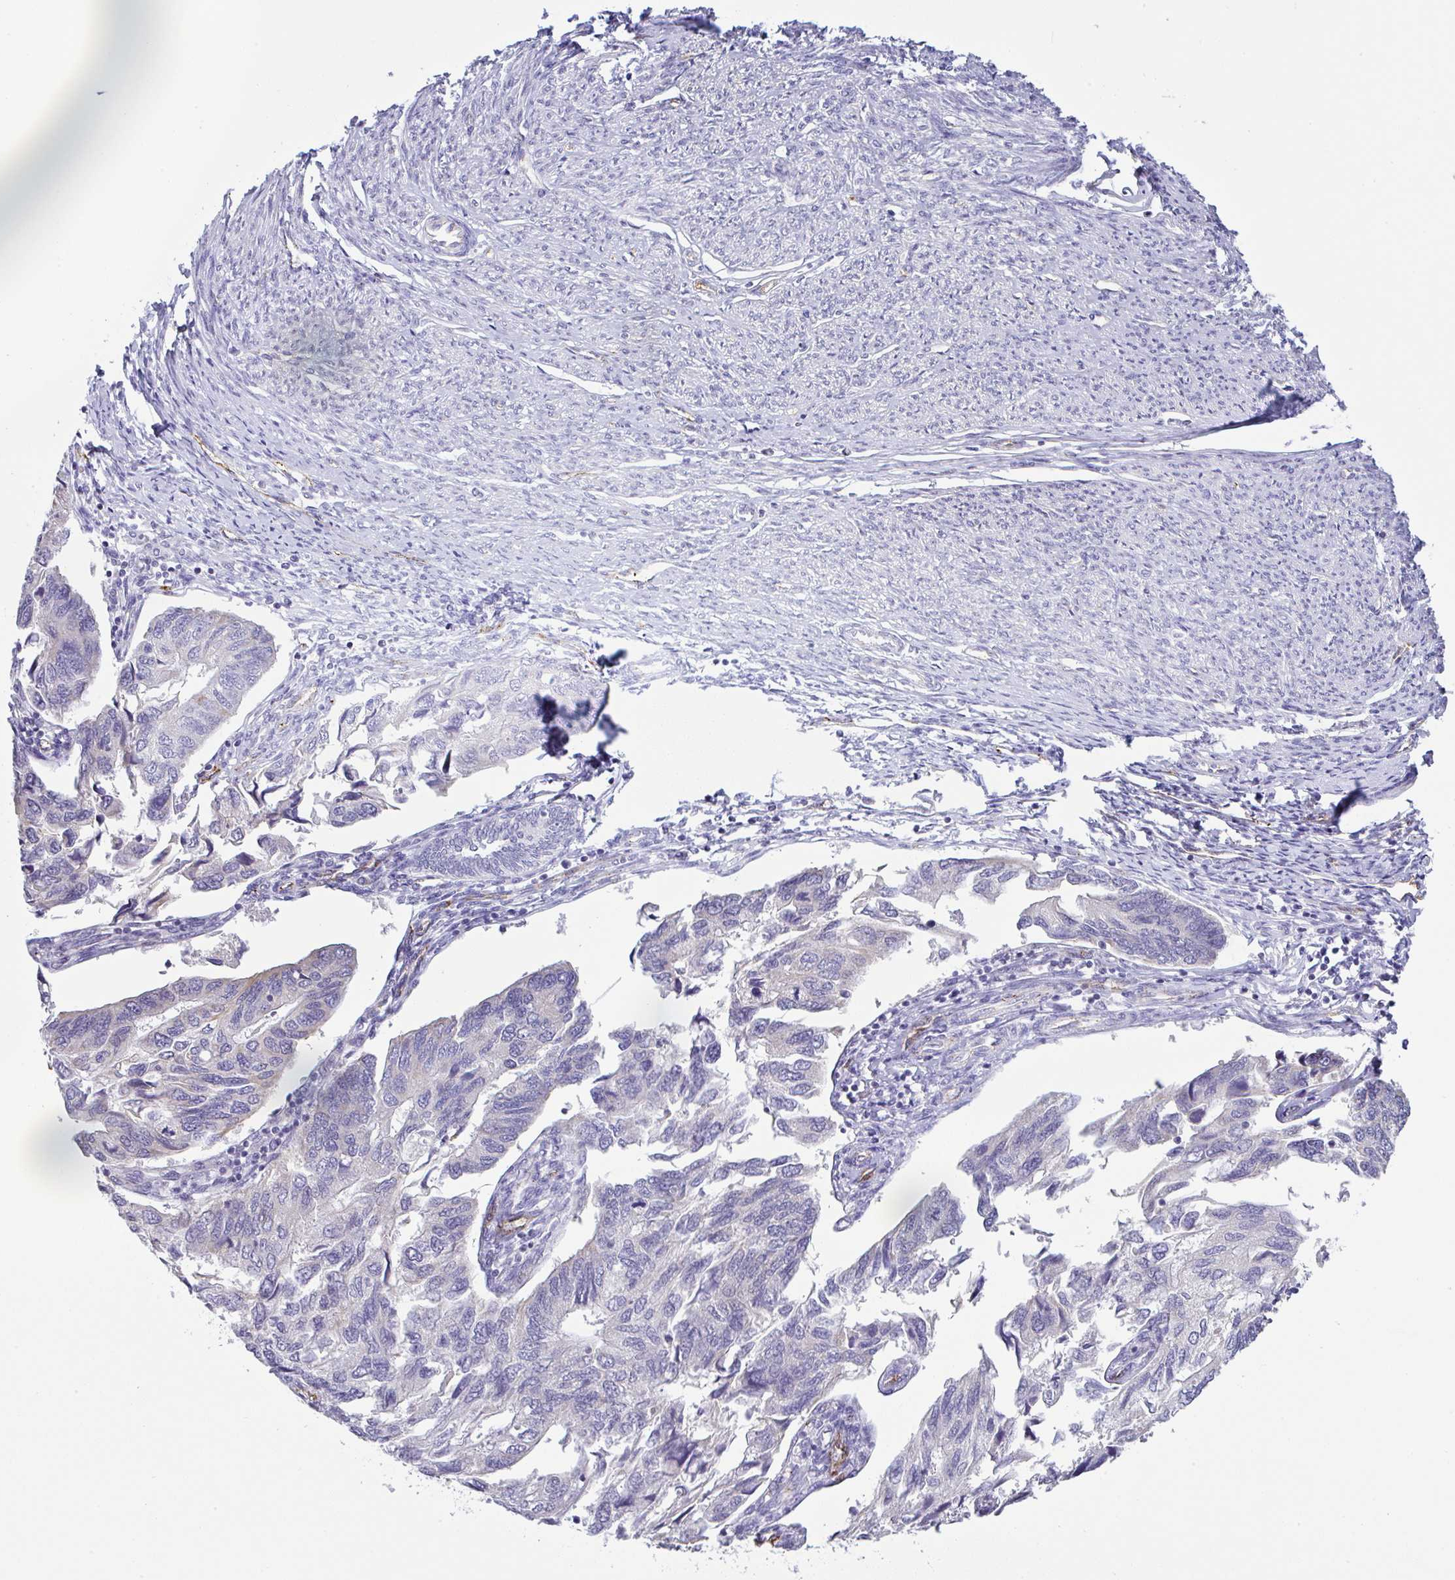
{"staining": {"intensity": "negative", "quantity": "none", "location": "none"}, "tissue": "endometrial cancer", "cell_type": "Tumor cells", "image_type": "cancer", "snomed": [{"axis": "morphology", "description": "Carcinoma, NOS"}, {"axis": "topography", "description": "Uterus"}], "caption": "DAB immunohistochemical staining of human carcinoma (endometrial) reveals no significant expression in tumor cells.", "gene": "PLCD4", "patient": {"sex": "female", "age": 76}}